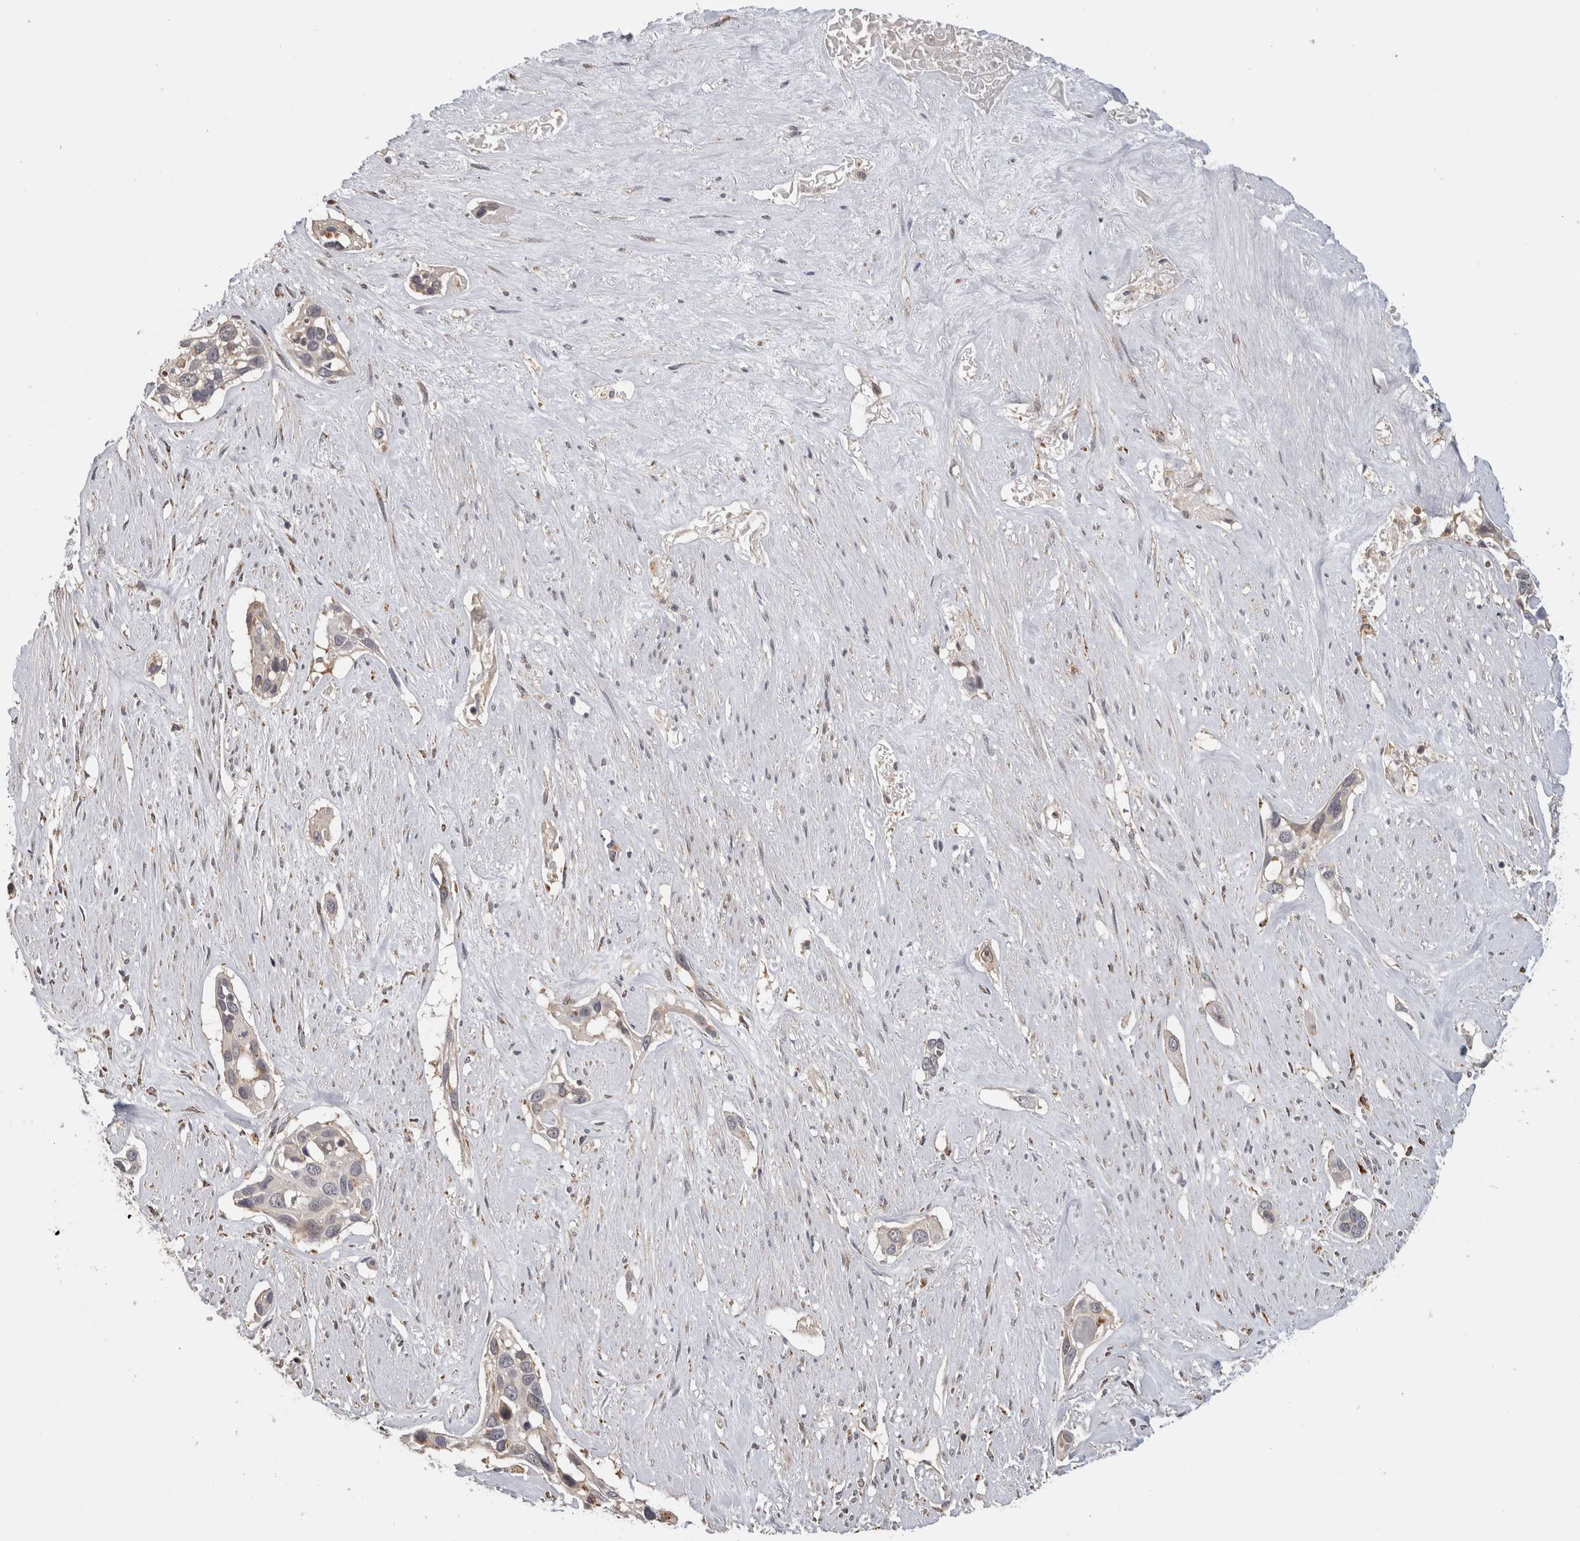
{"staining": {"intensity": "negative", "quantity": "none", "location": "none"}, "tissue": "pancreatic cancer", "cell_type": "Tumor cells", "image_type": "cancer", "snomed": [{"axis": "morphology", "description": "Adenocarcinoma, NOS"}, {"axis": "topography", "description": "Pancreas"}], "caption": "This is a micrograph of immunohistochemistry (IHC) staining of adenocarcinoma (pancreatic), which shows no staining in tumor cells. (DAB (3,3'-diaminobenzidine) IHC with hematoxylin counter stain).", "gene": "ACAT2", "patient": {"sex": "female", "age": 60}}